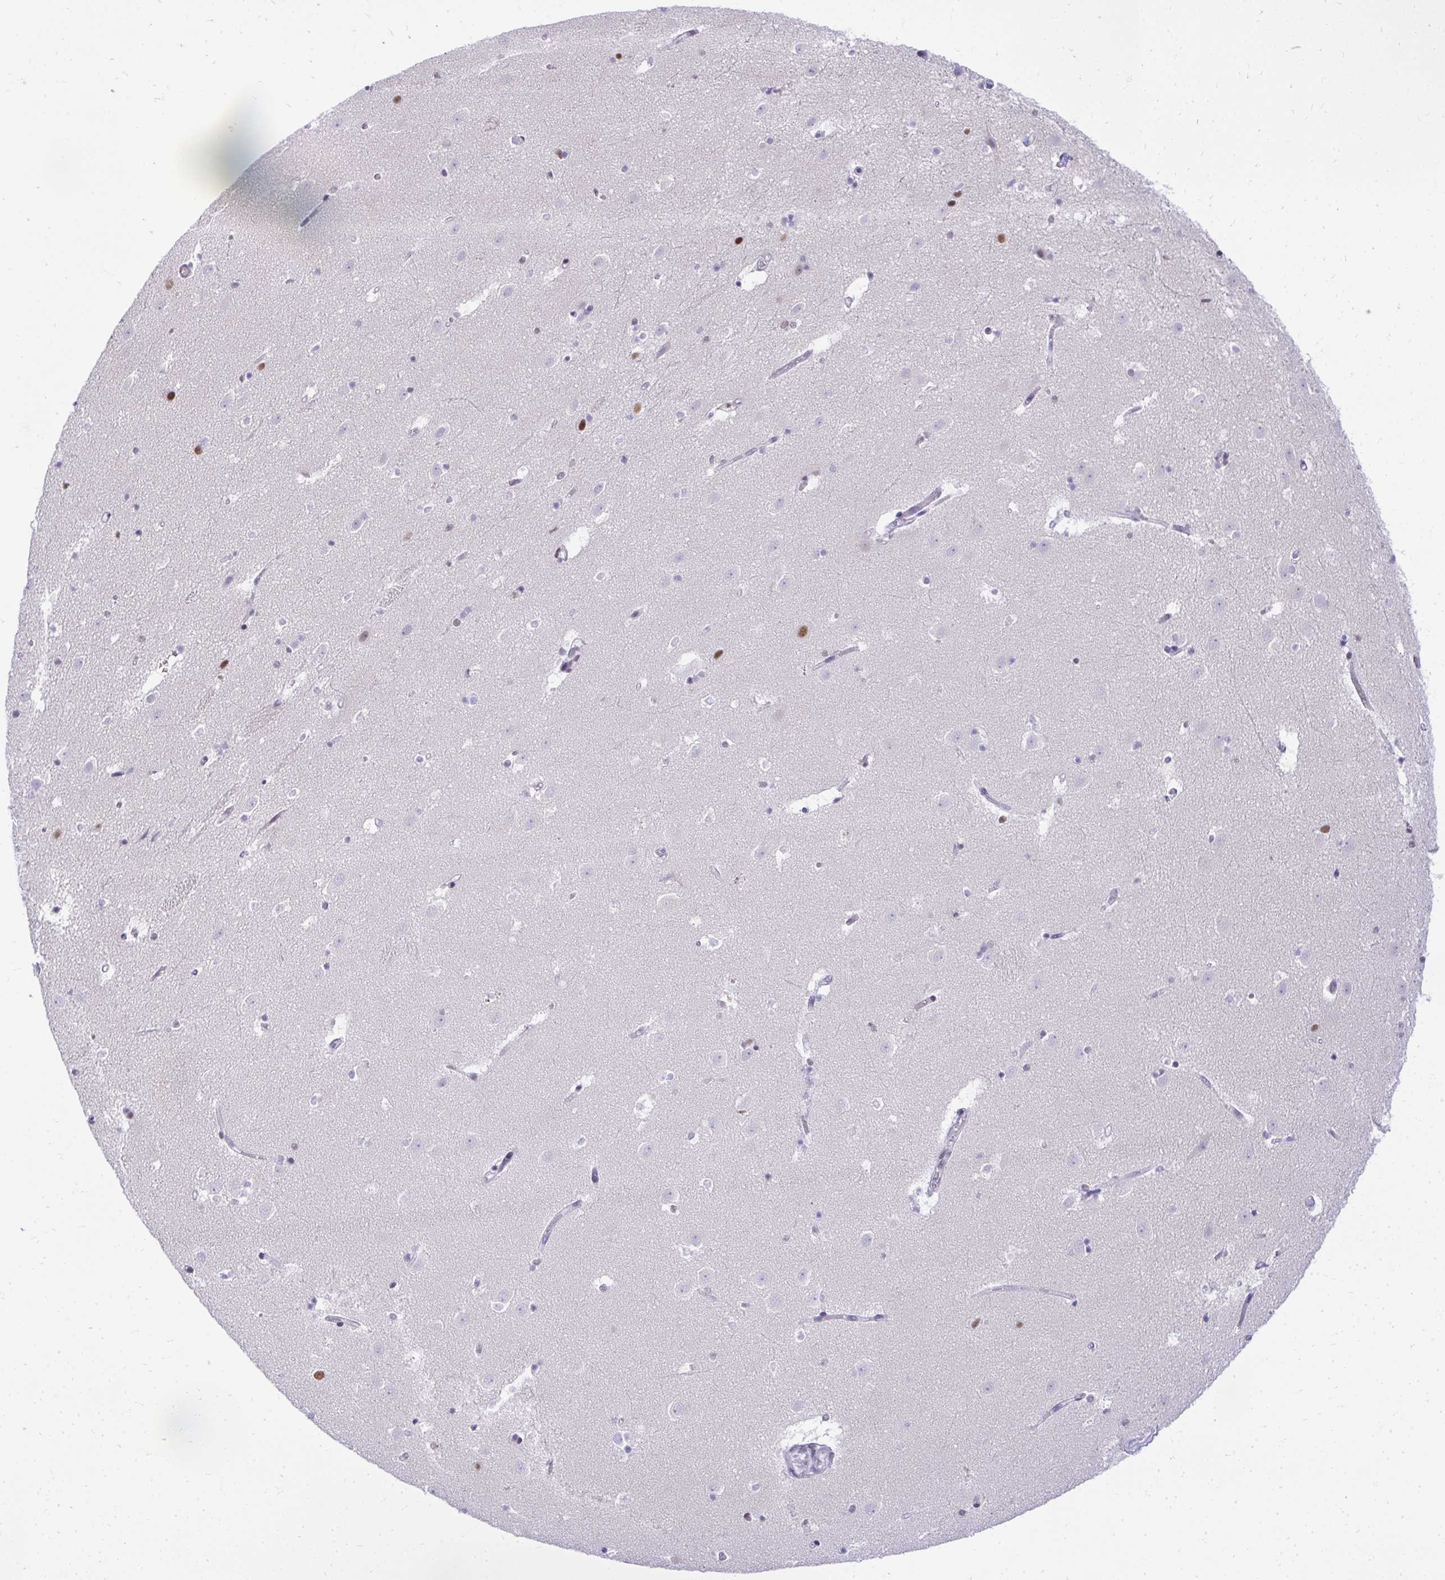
{"staining": {"intensity": "negative", "quantity": "none", "location": "none"}, "tissue": "caudate", "cell_type": "Glial cells", "image_type": "normal", "snomed": [{"axis": "morphology", "description": "Normal tissue, NOS"}, {"axis": "topography", "description": "Lateral ventricle wall"}], "caption": "An IHC histopathology image of benign caudate is shown. There is no staining in glial cells of caudate.", "gene": "PLA2G1B", "patient": {"sex": "male", "age": 37}}